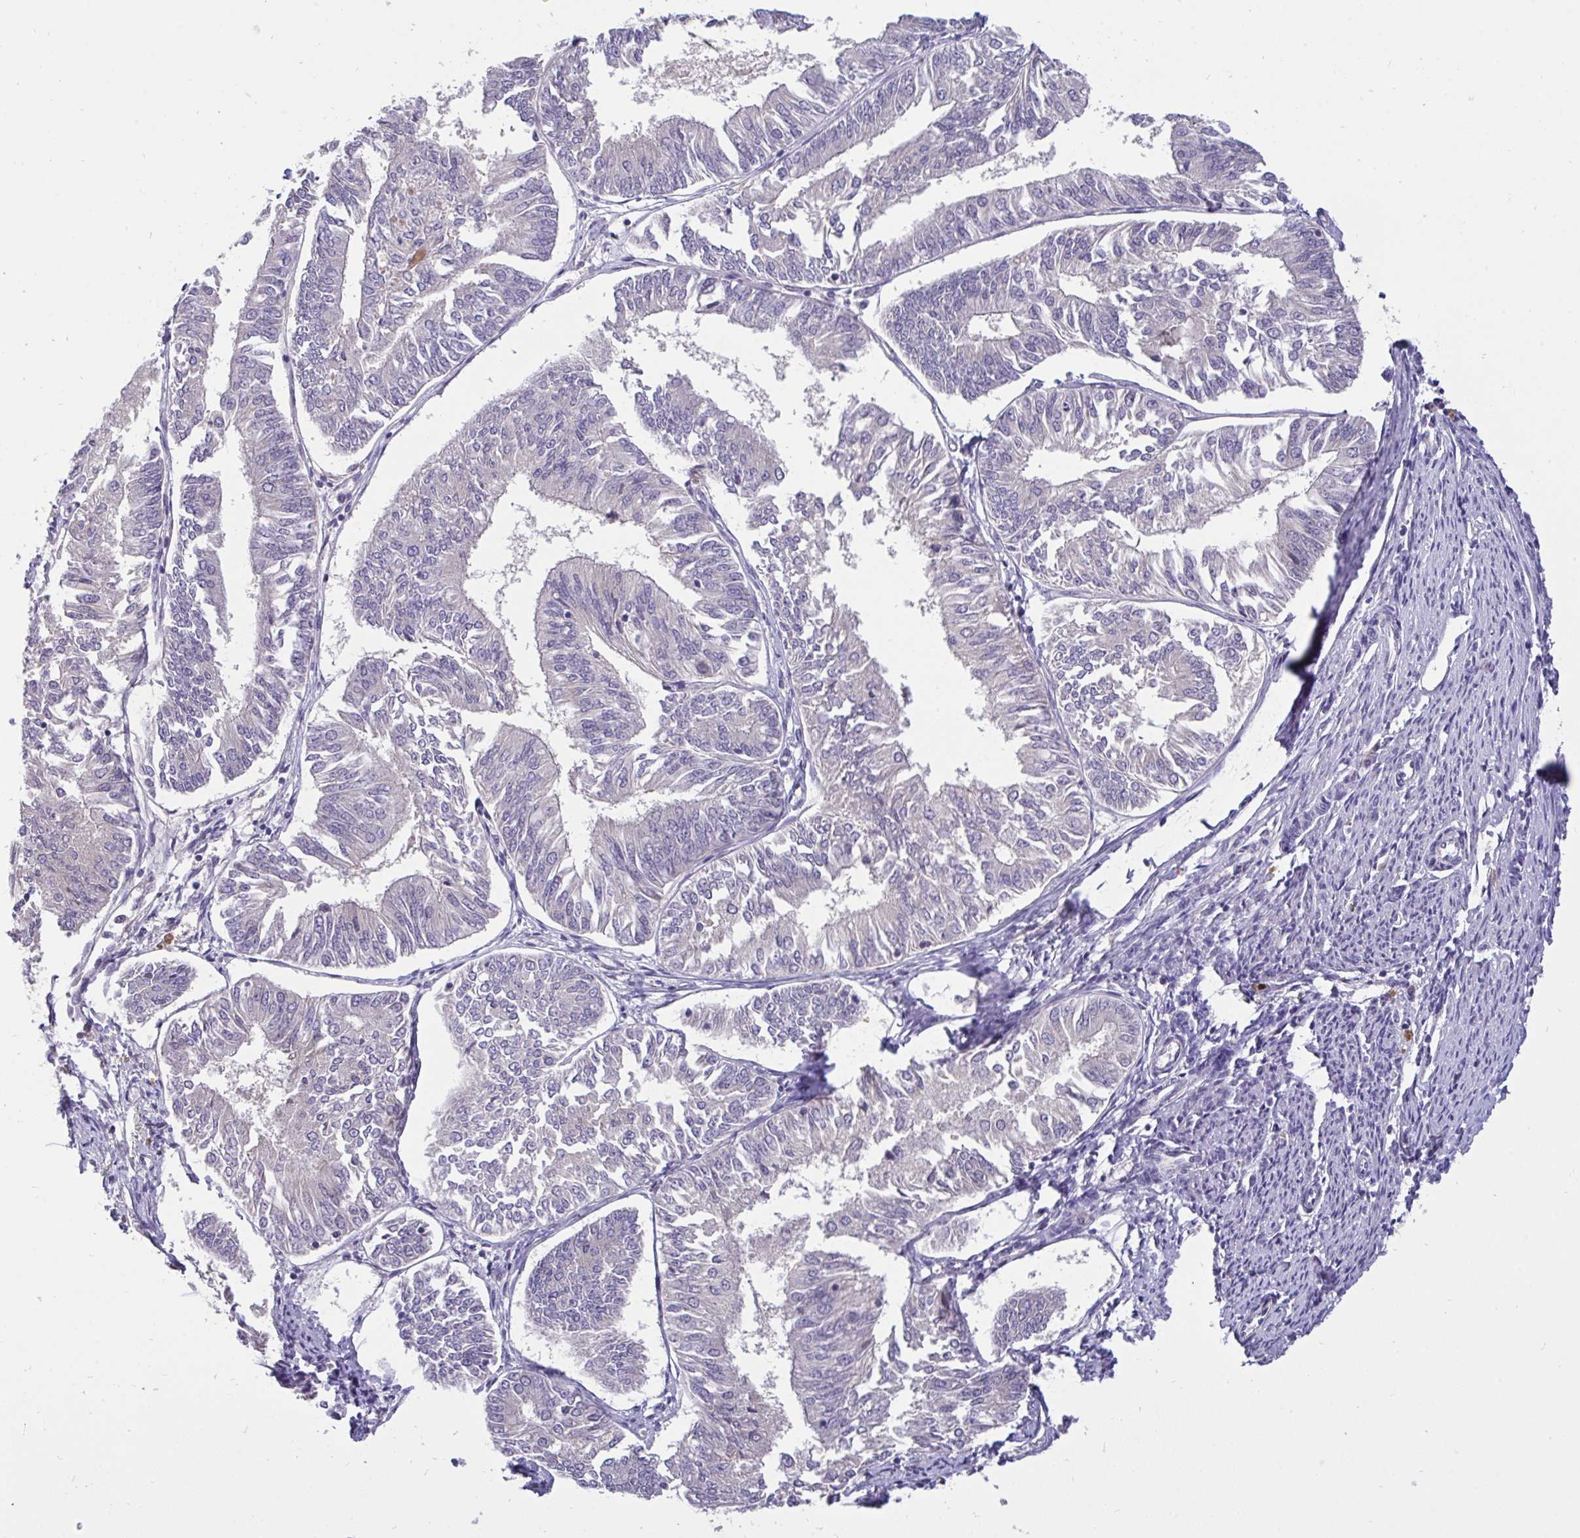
{"staining": {"intensity": "negative", "quantity": "none", "location": "none"}, "tissue": "endometrial cancer", "cell_type": "Tumor cells", "image_type": "cancer", "snomed": [{"axis": "morphology", "description": "Adenocarcinoma, NOS"}, {"axis": "topography", "description": "Endometrium"}], "caption": "Endometrial adenocarcinoma was stained to show a protein in brown. There is no significant positivity in tumor cells. The staining is performed using DAB brown chromogen with nuclei counter-stained in using hematoxylin.", "gene": "C19orf54", "patient": {"sex": "female", "age": 58}}